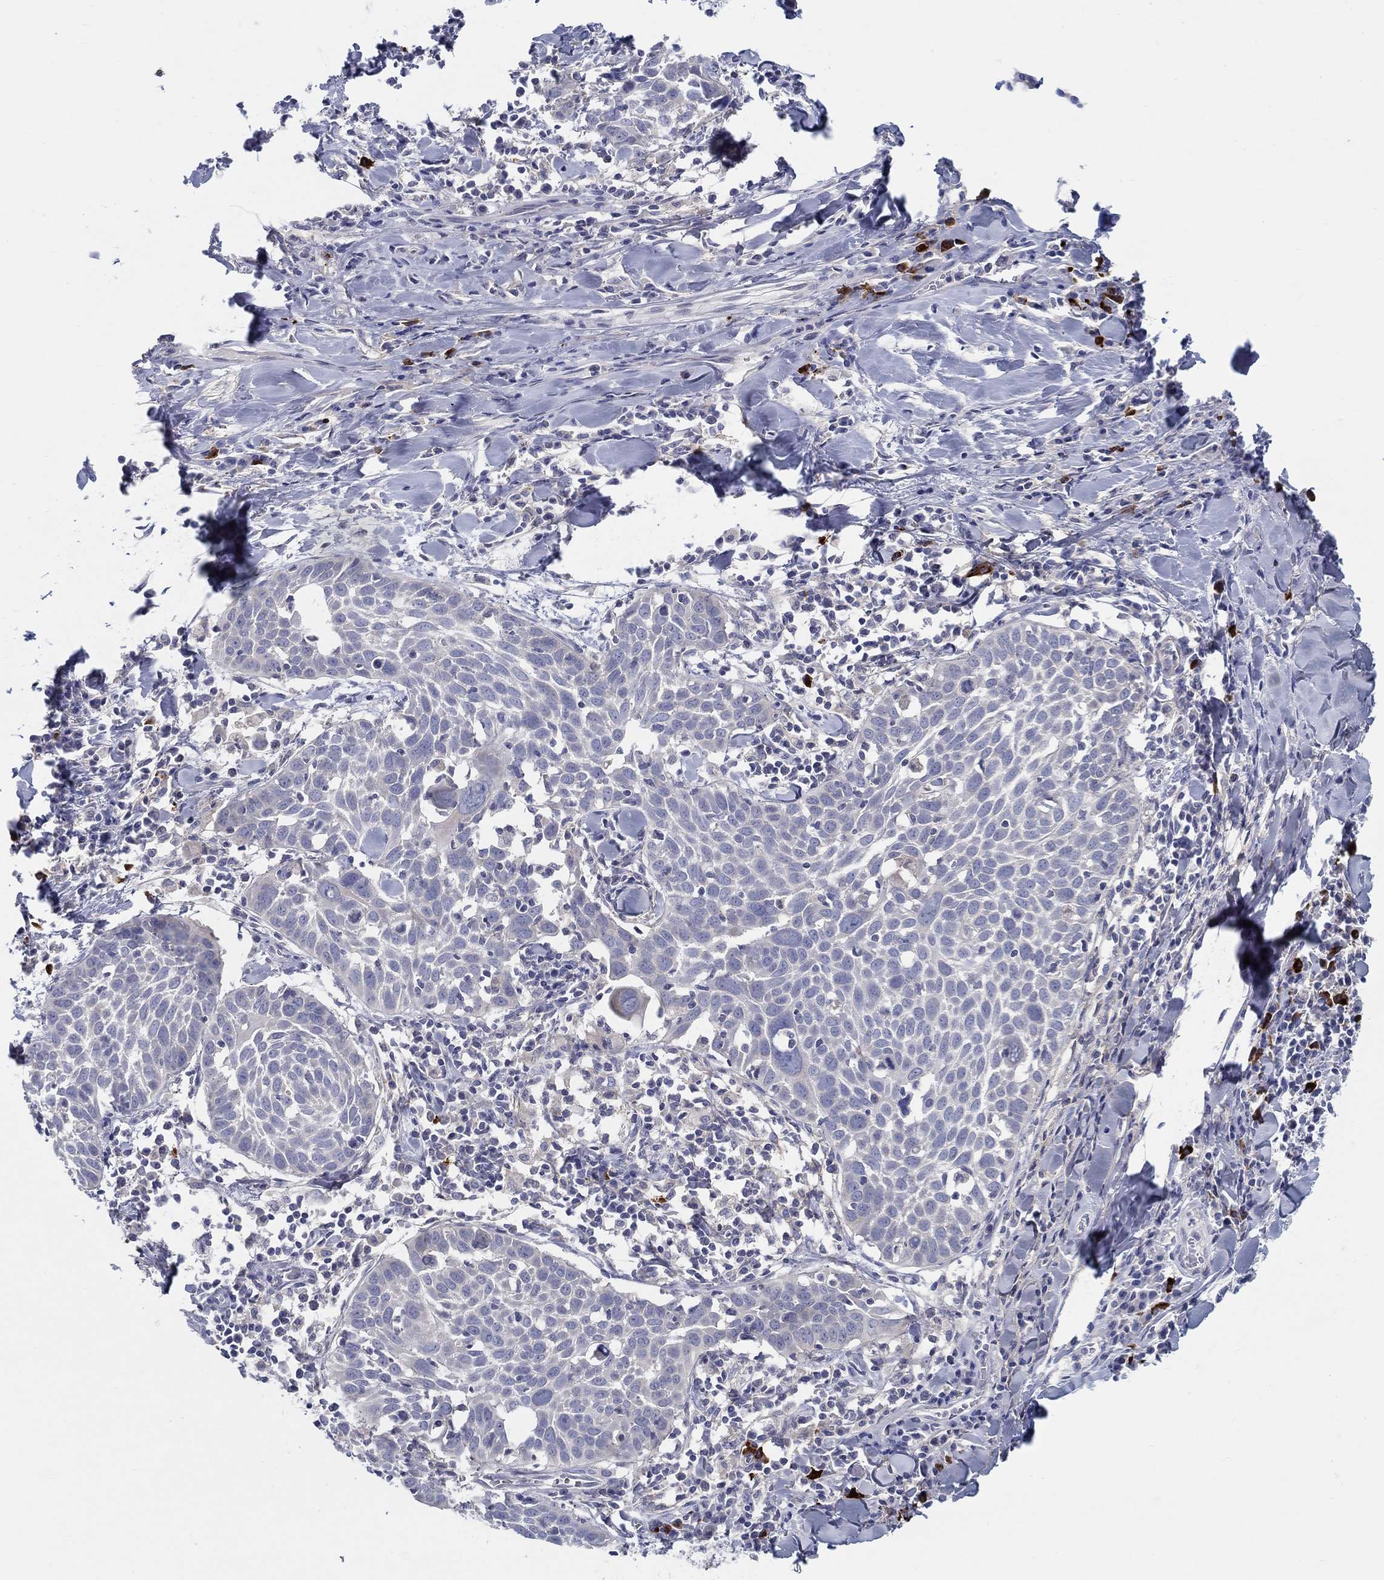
{"staining": {"intensity": "negative", "quantity": "none", "location": "none"}, "tissue": "lung cancer", "cell_type": "Tumor cells", "image_type": "cancer", "snomed": [{"axis": "morphology", "description": "Squamous cell carcinoma, NOS"}, {"axis": "topography", "description": "Lung"}], "caption": "Immunohistochemistry of lung squamous cell carcinoma displays no staining in tumor cells.", "gene": "HAPLN4", "patient": {"sex": "male", "age": 57}}